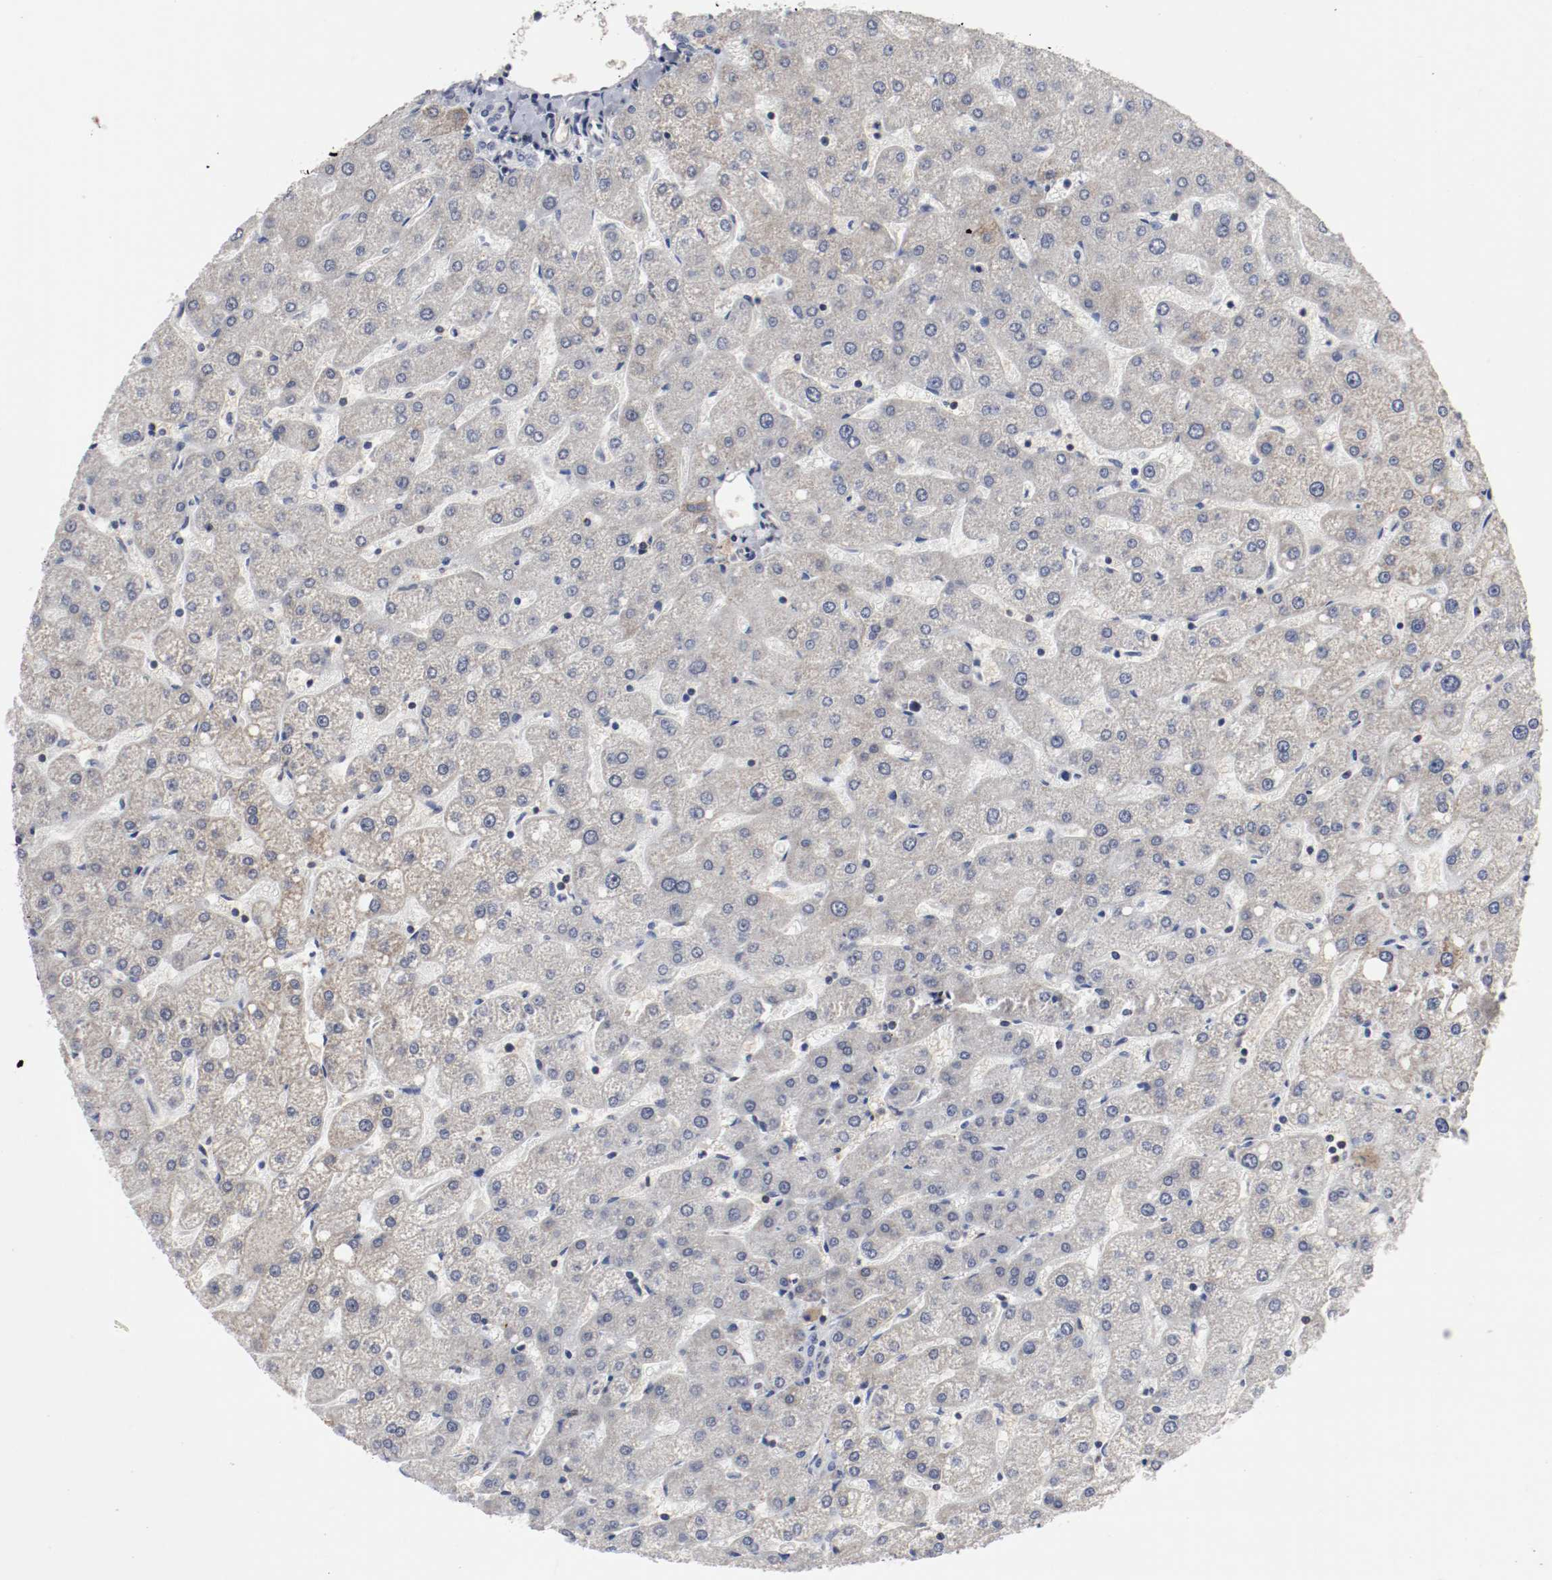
{"staining": {"intensity": "weak", "quantity": "<25%", "location": "cytoplasmic/membranous"}, "tissue": "liver", "cell_type": "Hepatocytes", "image_type": "normal", "snomed": [{"axis": "morphology", "description": "Normal tissue, NOS"}, {"axis": "topography", "description": "Liver"}], "caption": "An IHC micrograph of benign liver is shown. There is no staining in hepatocytes of liver.", "gene": "JUND", "patient": {"sex": "male", "age": 67}}